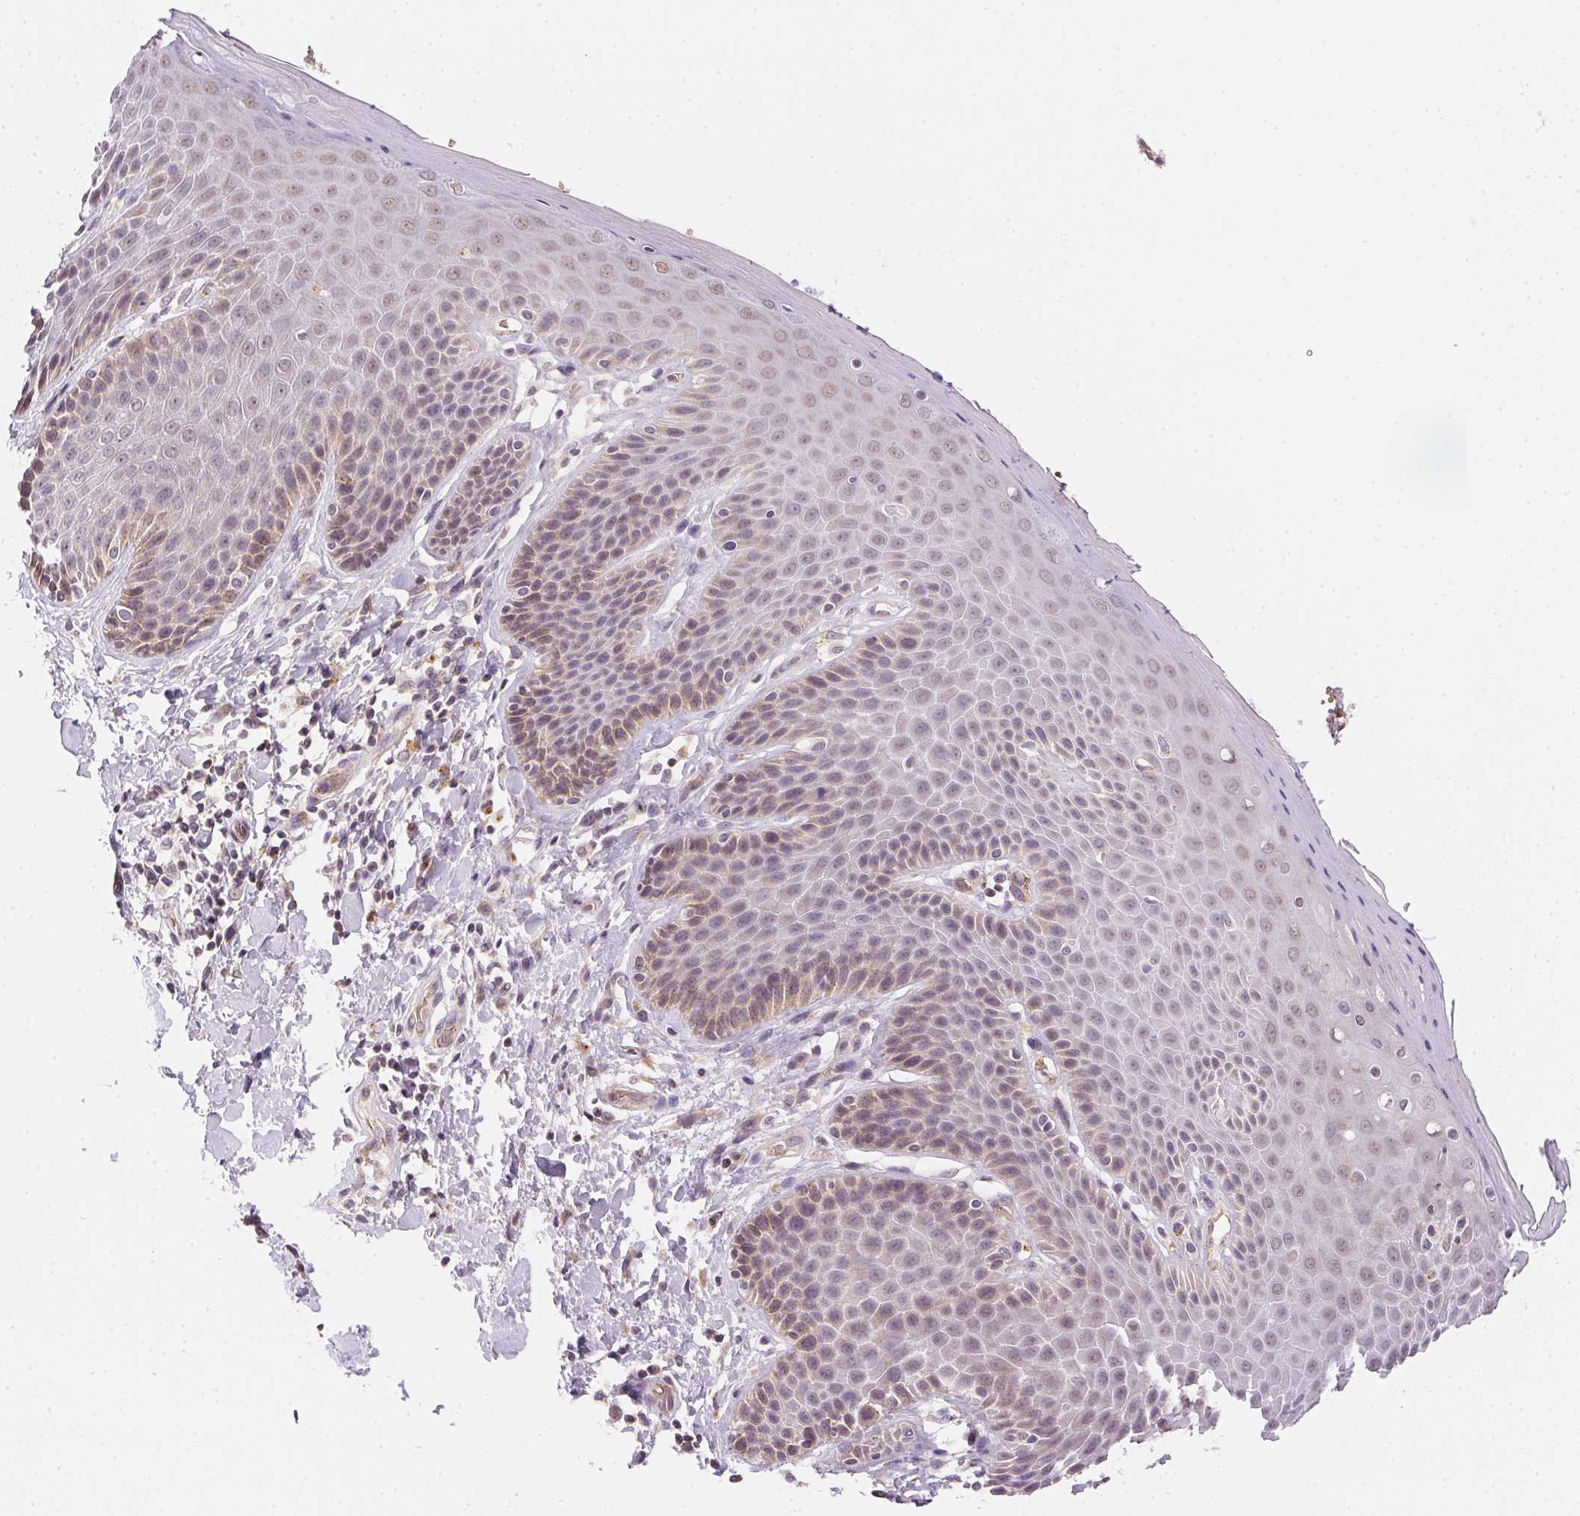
{"staining": {"intensity": "weak", "quantity": "<25%", "location": "cytoplasmic/membranous"}, "tissue": "skin", "cell_type": "Epidermal cells", "image_type": "normal", "snomed": [{"axis": "morphology", "description": "Normal tissue, NOS"}, {"axis": "topography", "description": "Anal"}, {"axis": "topography", "description": "Peripheral nerve tissue"}], "caption": "DAB (3,3'-diaminobenzidine) immunohistochemical staining of normal human skin displays no significant staining in epidermal cells. Brightfield microscopy of immunohistochemistry stained with DAB (brown) and hematoxylin (blue), captured at high magnification.", "gene": "METTL13", "patient": {"sex": "male", "age": 51}}